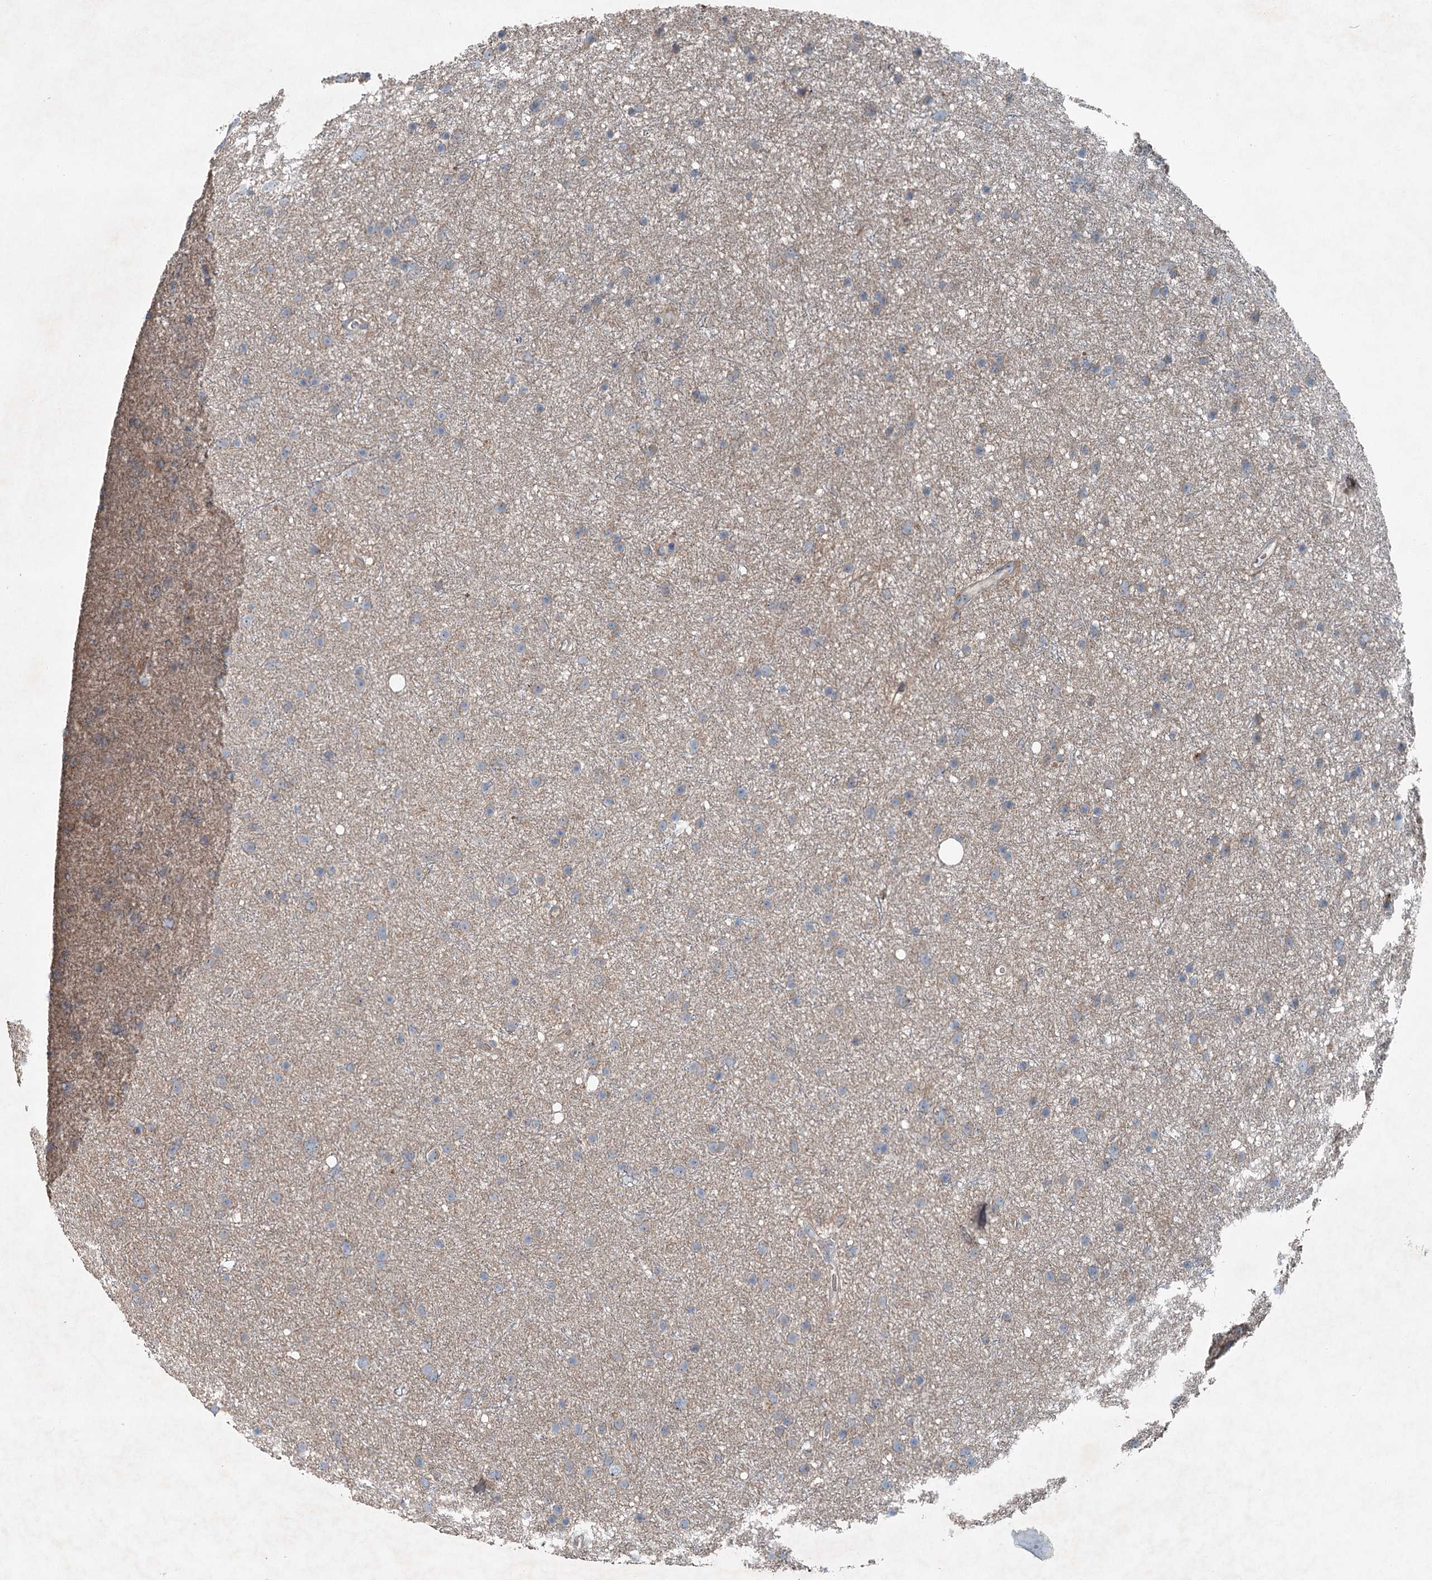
{"staining": {"intensity": "weak", "quantity": "<25%", "location": "cytoplasmic/membranous"}, "tissue": "glioma", "cell_type": "Tumor cells", "image_type": "cancer", "snomed": [{"axis": "morphology", "description": "Glioma, malignant, Low grade"}, {"axis": "topography", "description": "Cerebral cortex"}], "caption": "Immunohistochemical staining of human glioma shows no significant positivity in tumor cells.", "gene": "CHCHD5", "patient": {"sex": "female", "age": 39}}